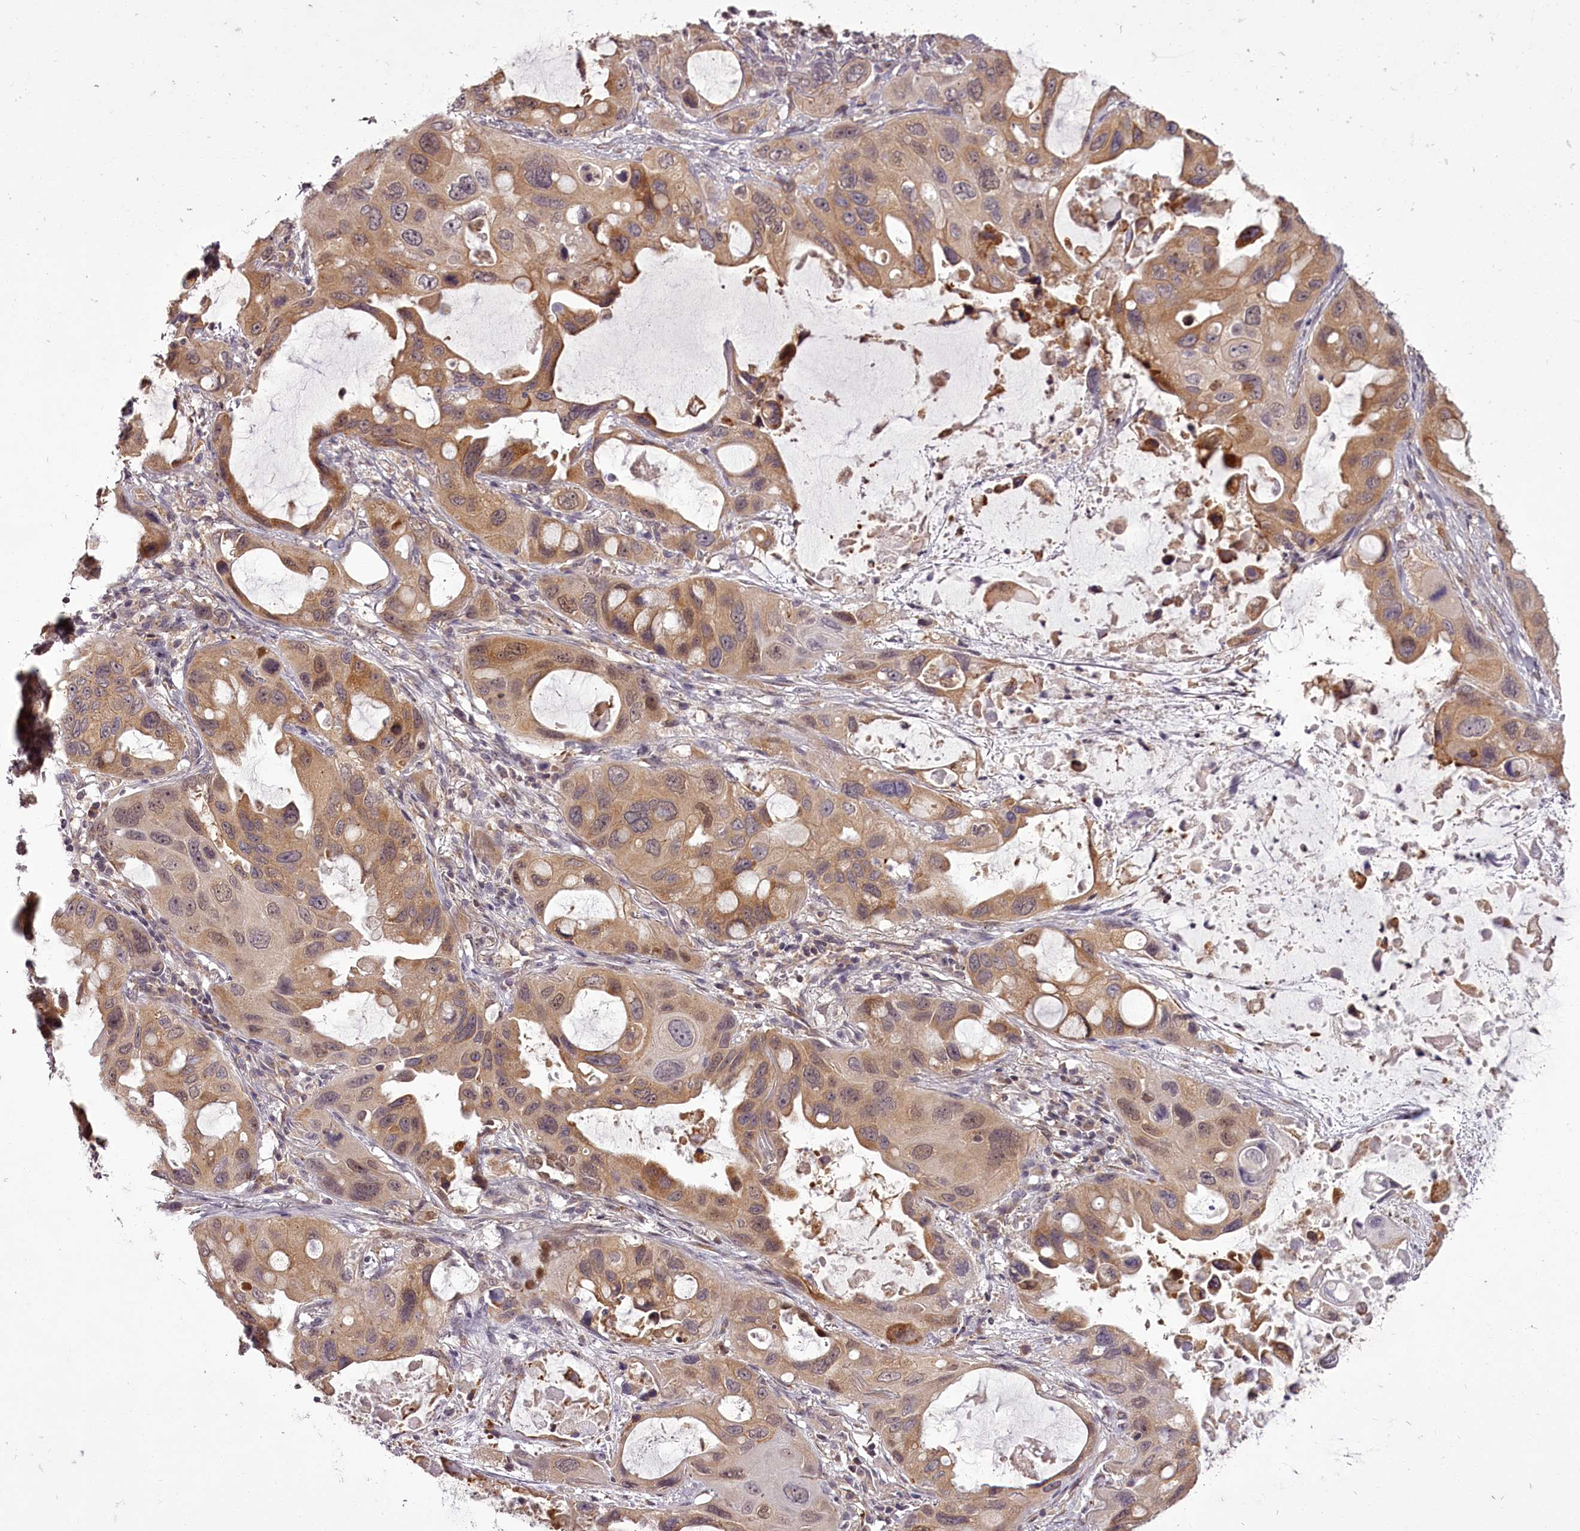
{"staining": {"intensity": "moderate", "quantity": ">75%", "location": "cytoplasmic/membranous"}, "tissue": "lung cancer", "cell_type": "Tumor cells", "image_type": "cancer", "snomed": [{"axis": "morphology", "description": "Squamous cell carcinoma, NOS"}, {"axis": "topography", "description": "Lung"}], "caption": "Immunohistochemistry of lung cancer demonstrates medium levels of moderate cytoplasmic/membranous staining in approximately >75% of tumor cells.", "gene": "CCDC92", "patient": {"sex": "female", "age": 73}}